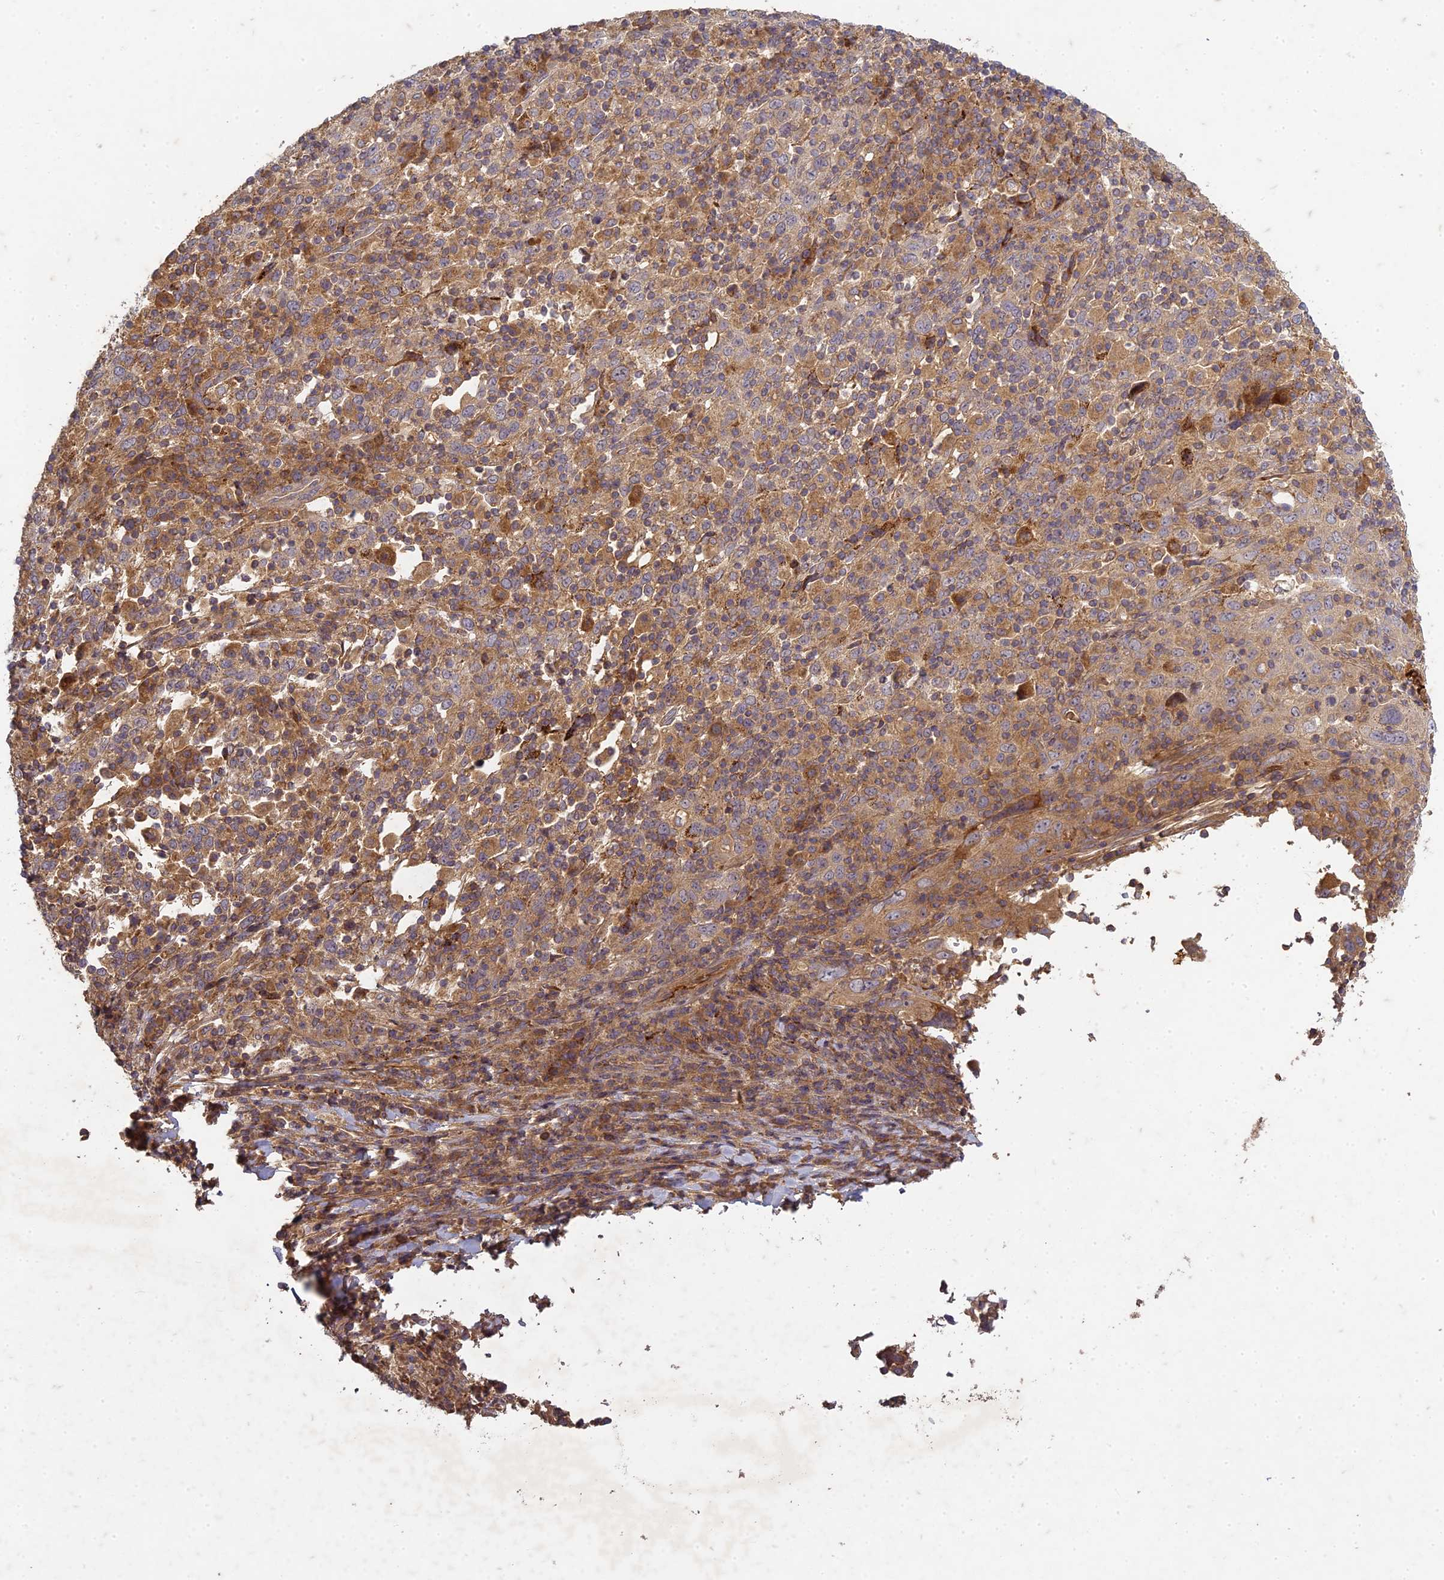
{"staining": {"intensity": "weak", "quantity": ">75%", "location": "cytoplasmic/membranous"}, "tissue": "cervical cancer", "cell_type": "Tumor cells", "image_type": "cancer", "snomed": [{"axis": "morphology", "description": "Squamous cell carcinoma, NOS"}, {"axis": "topography", "description": "Cervix"}], "caption": "Weak cytoplasmic/membranous staining is seen in approximately >75% of tumor cells in cervical cancer (squamous cell carcinoma). The staining was performed using DAB, with brown indicating positive protein expression. Nuclei are stained blue with hematoxylin.", "gene": "TCF25", "patient": {"sex": "female", "age": 46}}